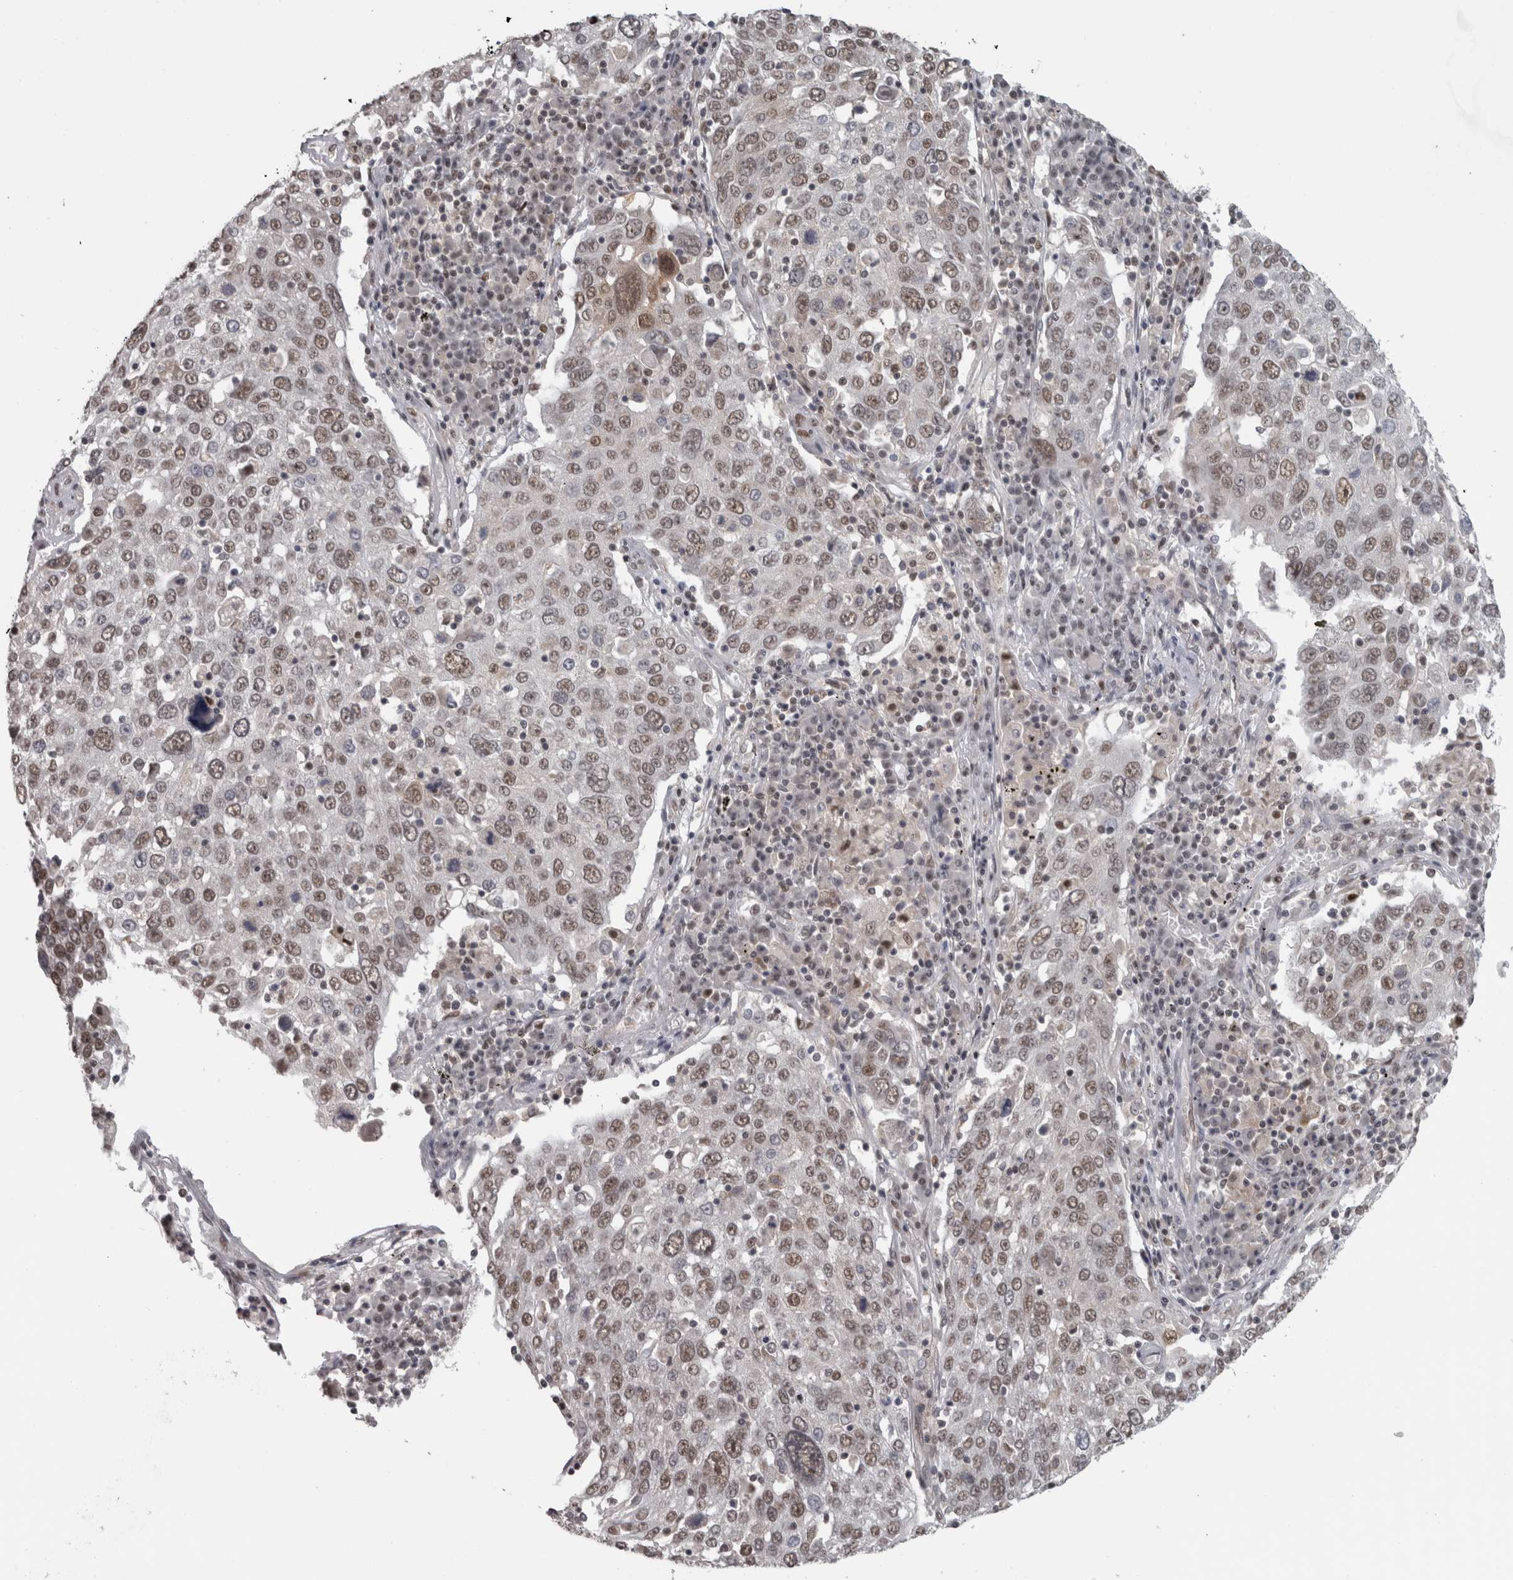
{"staining": {"intensity": "moderate", "quantity": ">75%", "location": "nuclear"}, "tissue": "lung cancer", "cell_type": "Tumor cells", "image_type": "cancer", "snomed": [{"axis": "morphology", "description": "Squamous cell carcinoma, NOS"}, {"axis": "topography", "description": "Lung"}], "caption": "Immunohistochemical staining of human lung cancer (squamous cell carcinoma) reveals moderate nuclear protein staining in approximately >75% of tumor cells.", "gene": "MICU3", "patient": {"sex": "male", "age": 65}}